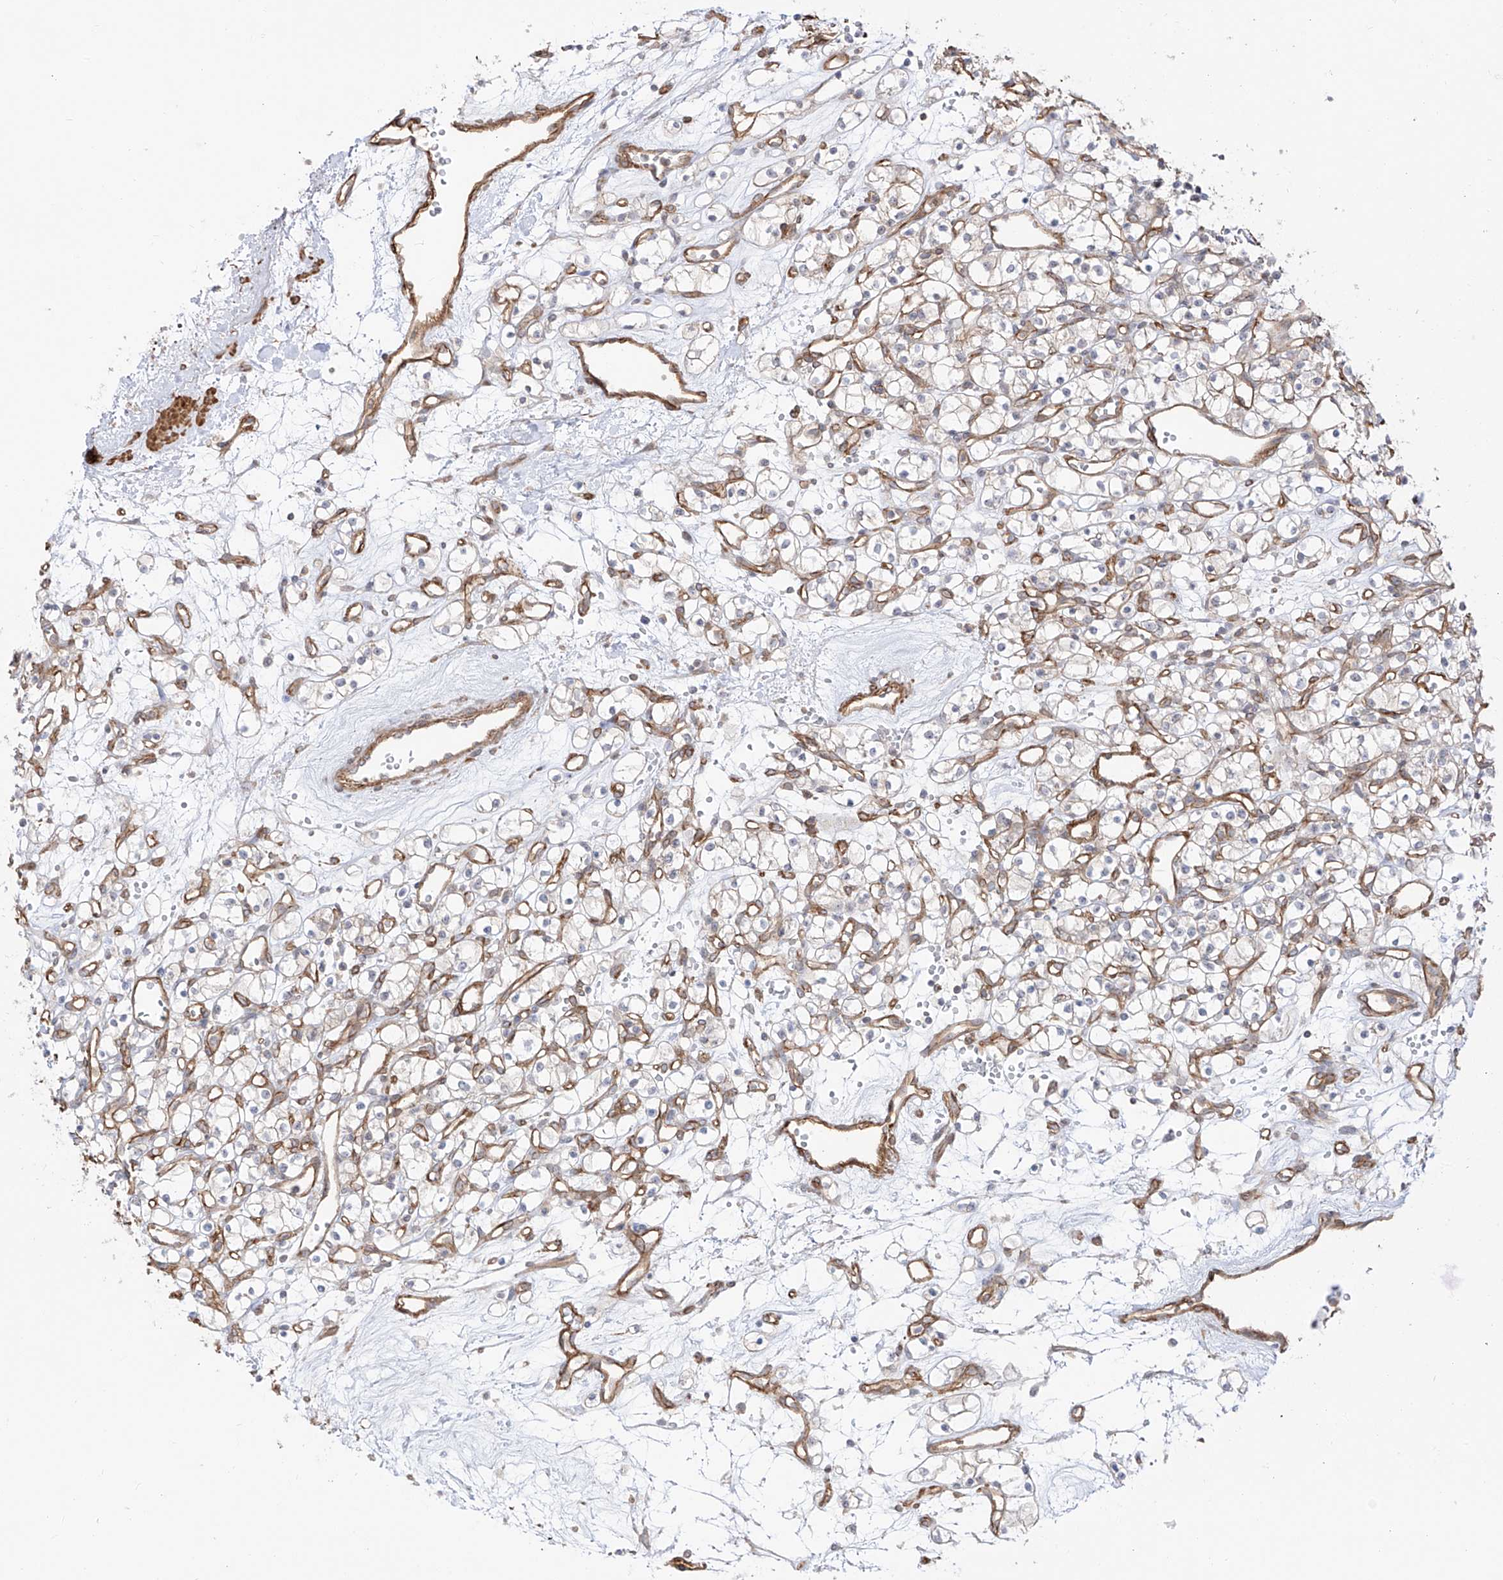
{"staining": {"intensity": "negative", "quantity": "none", "location": "none"}, "tissue": "renal cancer", "cell_type": "Tumor cells", "image_type": "cancer", "snomed": [{"axis": "morphology", "description": "Adenocarcinoma, NOS"}, {"axis": "topography", "description": "Kidney"}], "caption": "IHC of renal cancer reveals no staining in tumor cells. (IHC, brightfield microscopy, high magnification).", "gene": "ZNF180", "patient": {"sex": "female", "age": 59}}